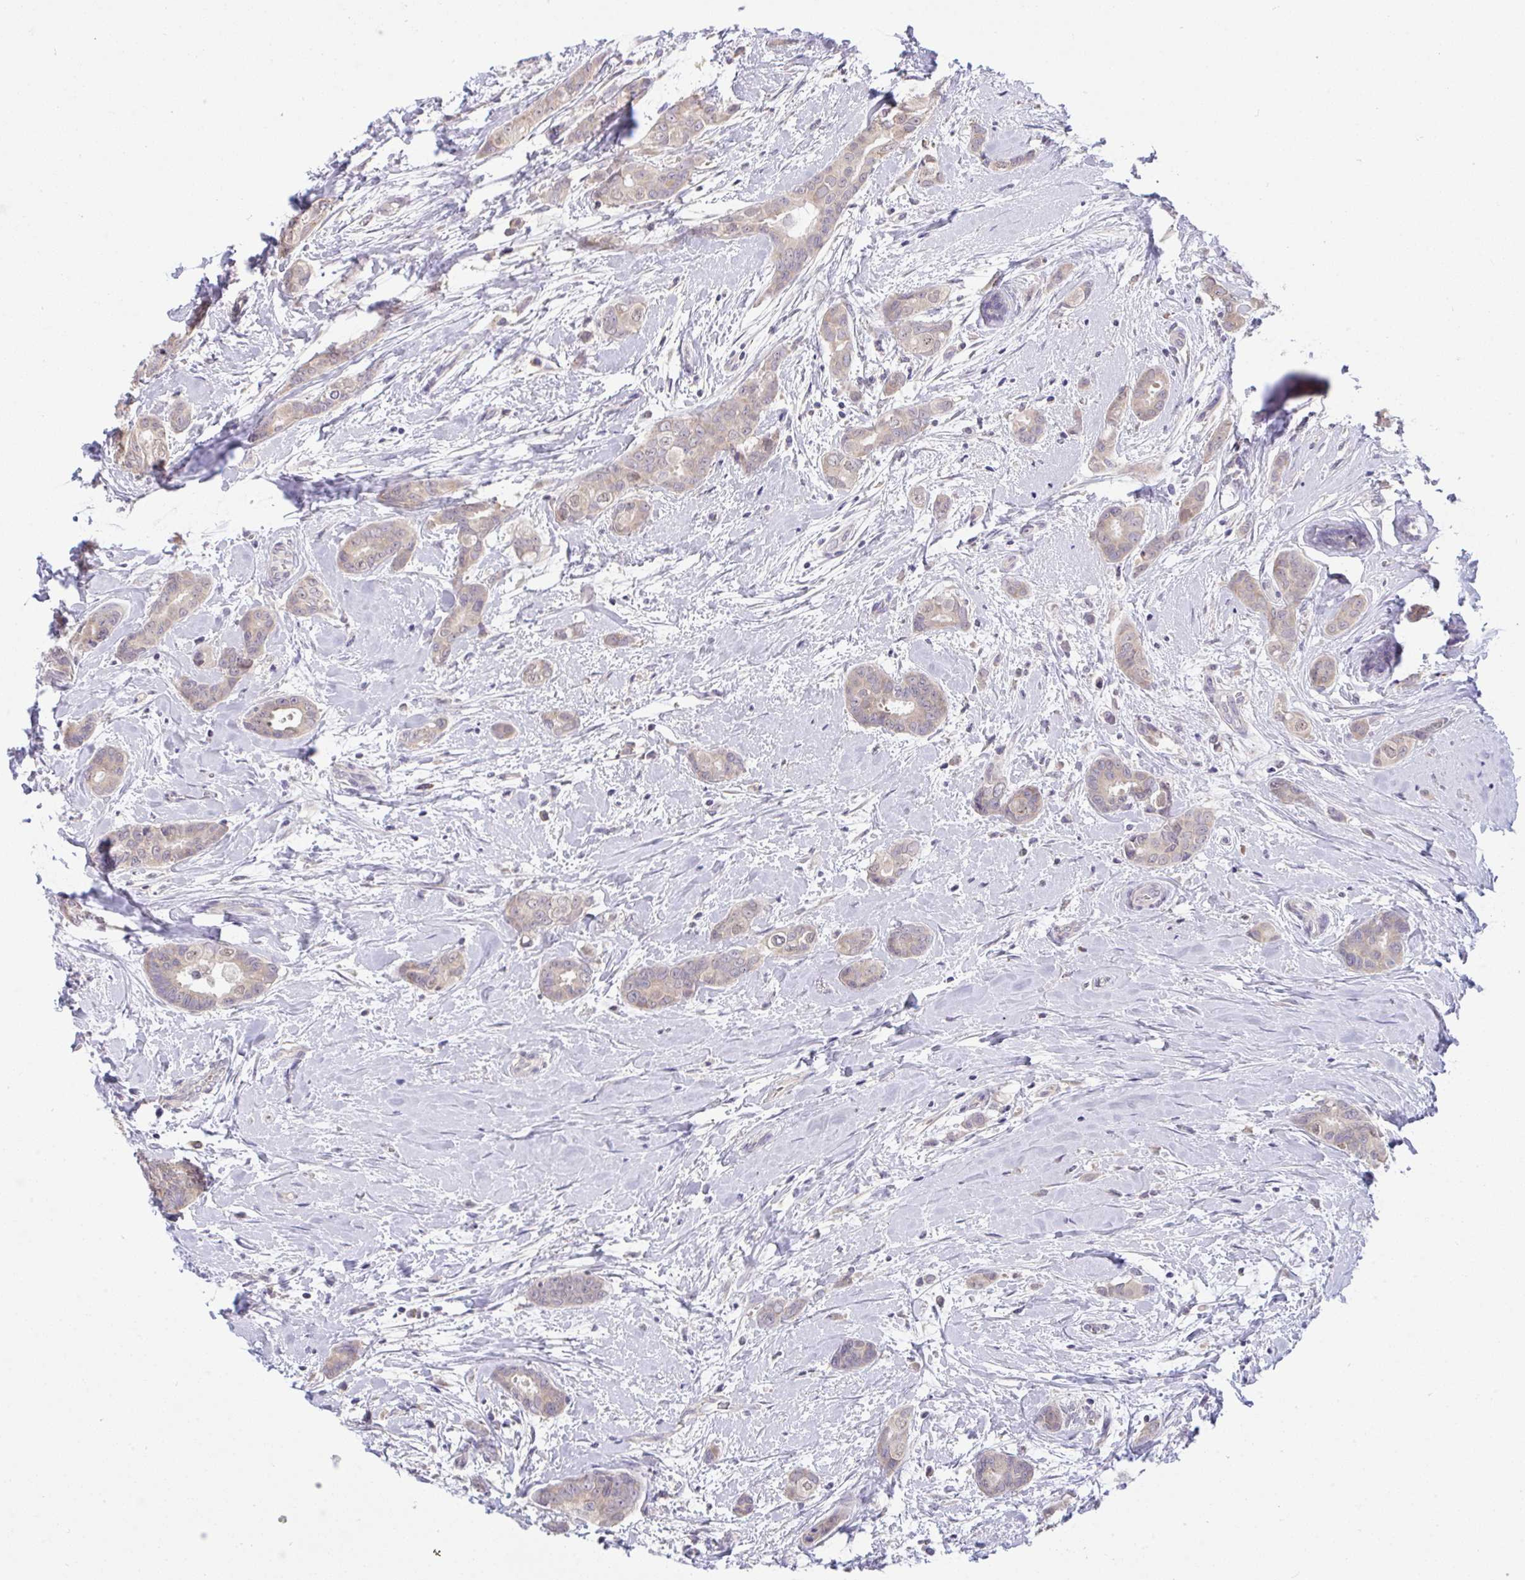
{"staining": {"intensity": "weak", "quantity": ">75%", "location": "cytoplasmic/membranous"}, "tissue": "breast cancer", "cell_type": "Tumor cells", "image_type": "cancer", "snomed": [{"axis": "morphology", "description": "Duct carcinoma"}, {"axis": "topography", "description": "Breast"}], "caption": "Protein staining demonstrates weak cytoplasmic/membranous expression in about >75% of tumor cells in breast cancer (invasive ductal carcinoma).", "gene": "TMEM41A", "patient": {"sex": "female", "age": 45}}